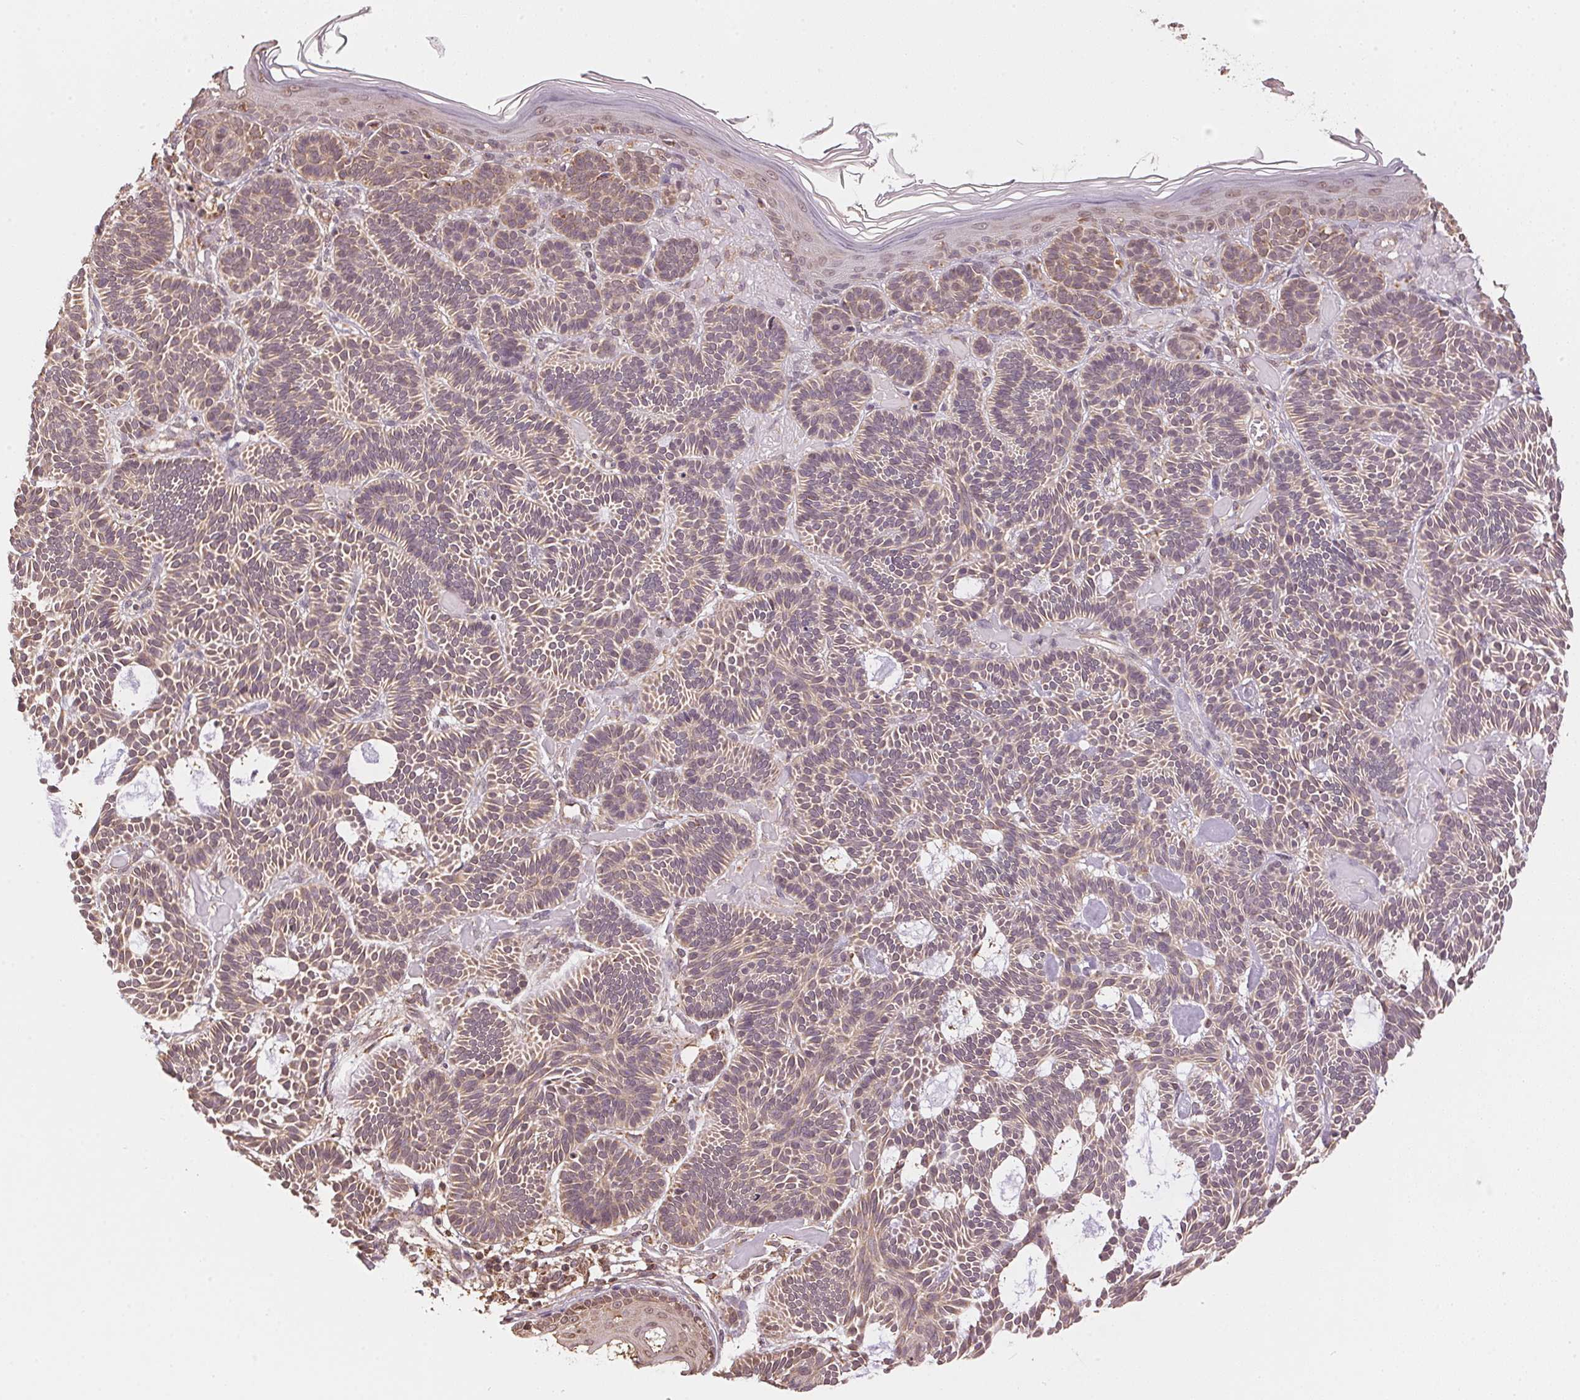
{"staining": {"intensity": "weak", "quantity": "25%-75%", "location": "cytoplasmic/membranous"}, "tissue": "skin cancer", "cell_type": "Tumor cells", "image_type": "cancer", "snomed": [{"axis": "morphology", "description": "Basal cell carcinoma"}, {"axis": "topography", "description": "Skin"}], "caption": "Tumor cells reveal low levels of weak cytoplasmic/membranous staining in about 25%-75% of cells in skin cancer (basal cell carcinoma). The protein of interest is stained brown, and the nuclei are stained in blue (DAB (3,3'-diaminobenzidine) IHC with brightfield microscopy, high magnification).", "gene": "ARHGAP6", "patient": {"sex": "male", "age": 85}}